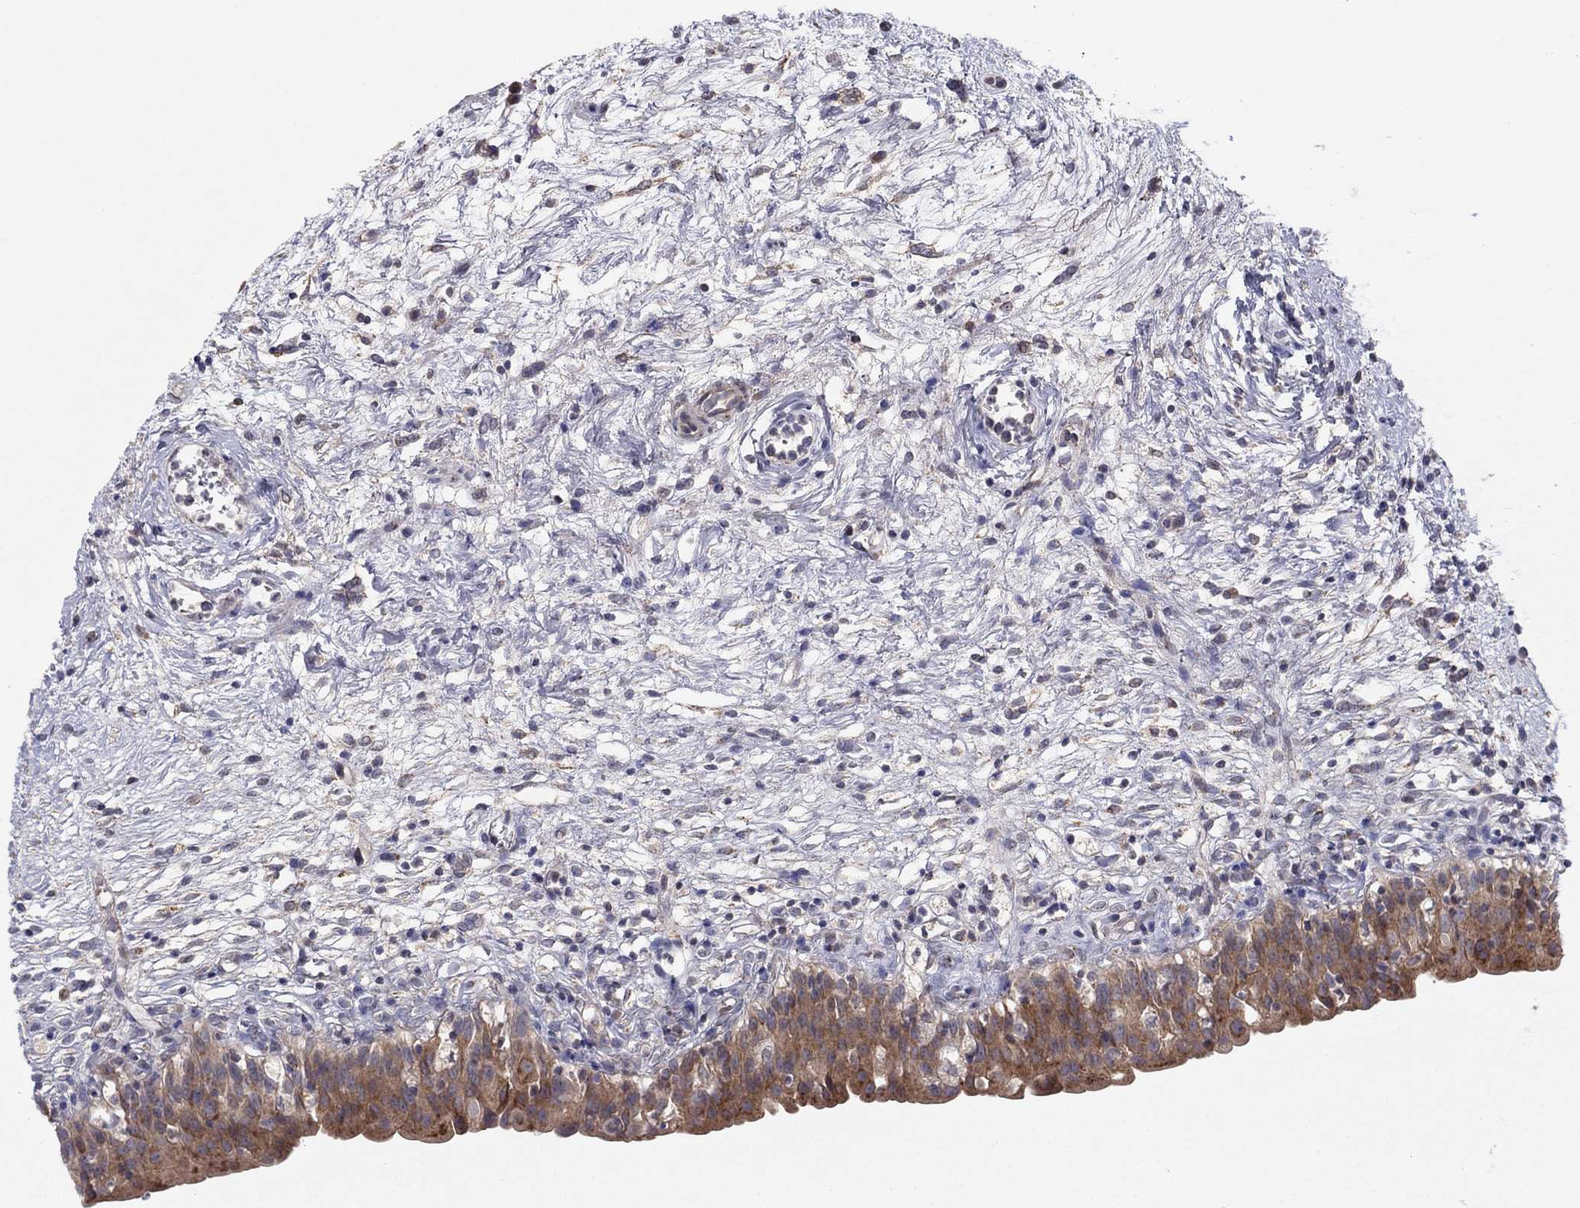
{"staining": {"intensity": "strong", "quantity": ">75%", "location": "cytoplasmic/membranous"}, "tissue": "urinary bladder", "cell_type": "Urothelial cells", "image_type": "normal", "snomed": [{"axis": "morphology", "description": "Normal tissue, NOS"}, {"axis": "topography", "description": "Urinary bladder"}], "caption": "Urinary bladder stained with DAB immunohistochemistry displays high levels of strong cytoplasmic/membranous positivity in approximately >75% of urothelial cells. (DAB (3,3'-diaminobenzidine) = brown stain, brightfield microscopy at high magnification).", "gene": "CRACDL", "patient": {"sex": "male", "age": 76}}